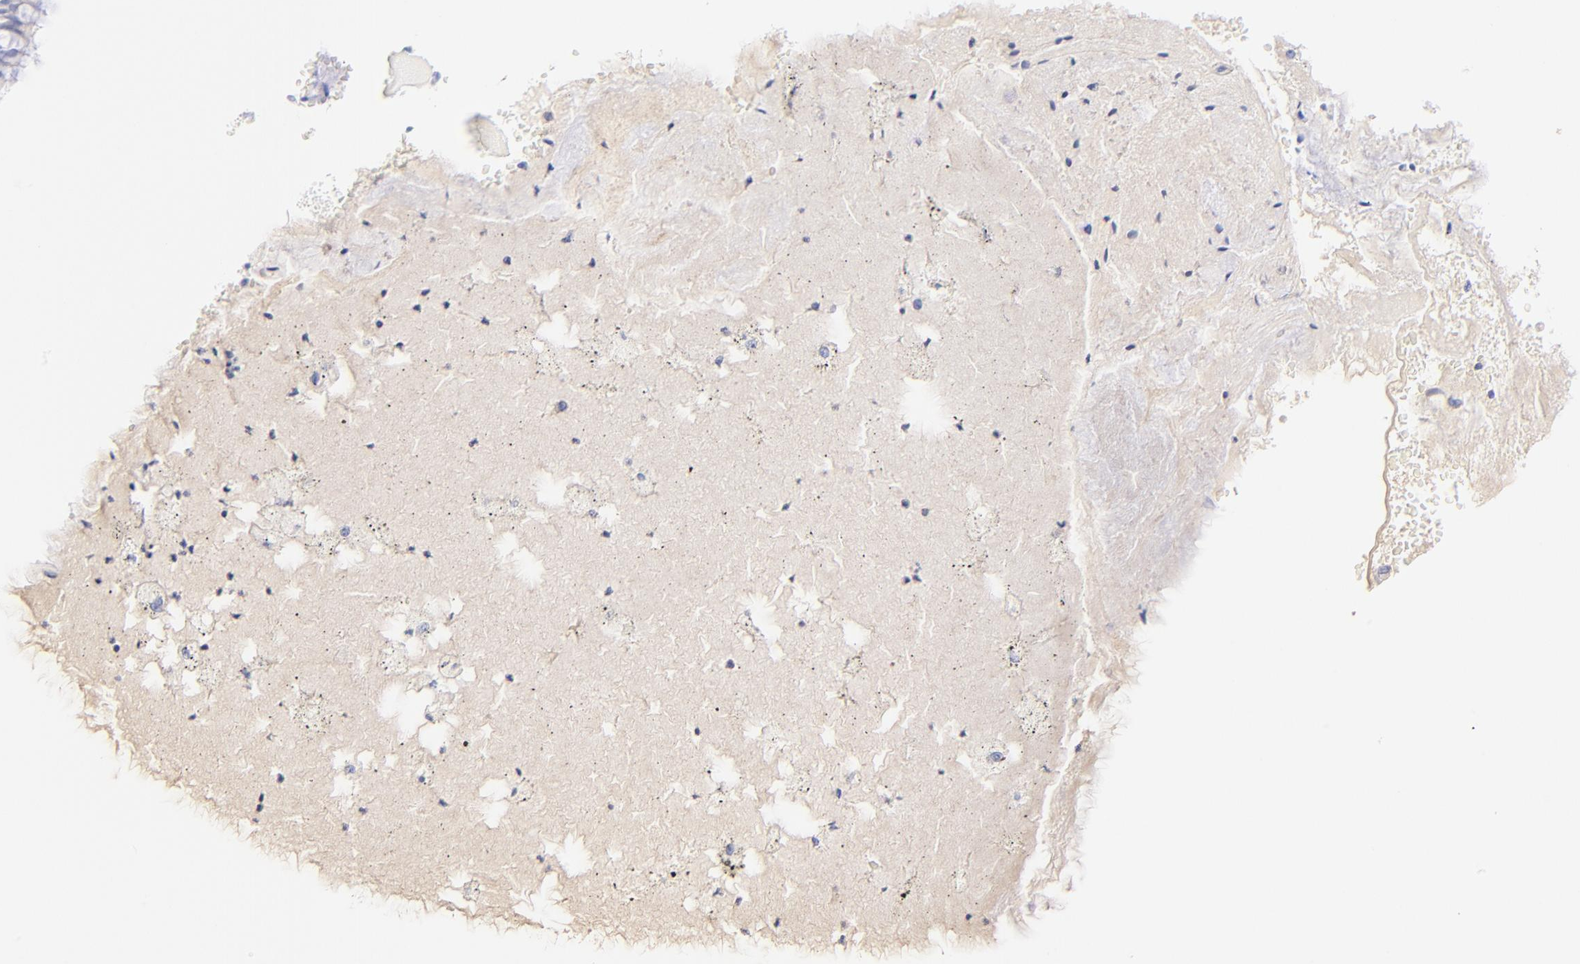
{"staining": {"intensity": "negative", "quantity": "none", "location": "none"}, "tissue": "bronchus", "cell_type": "Respiratory epithelial cells", "image_type": "normal", "snomed": [{"axis": "morphology", "description": "Normal tissue, NOS"}, {"axis": "topography", "description": "Bronchus"}, {"axis": "topography", "description": "Lung"}], "caption": "Bronchus stained for a protein using immunohistochemistry (IHC) displays no expression respiratory epithelial cells.", "gene": "ASB9", "patient": {"sex": "female", "age": 56}}